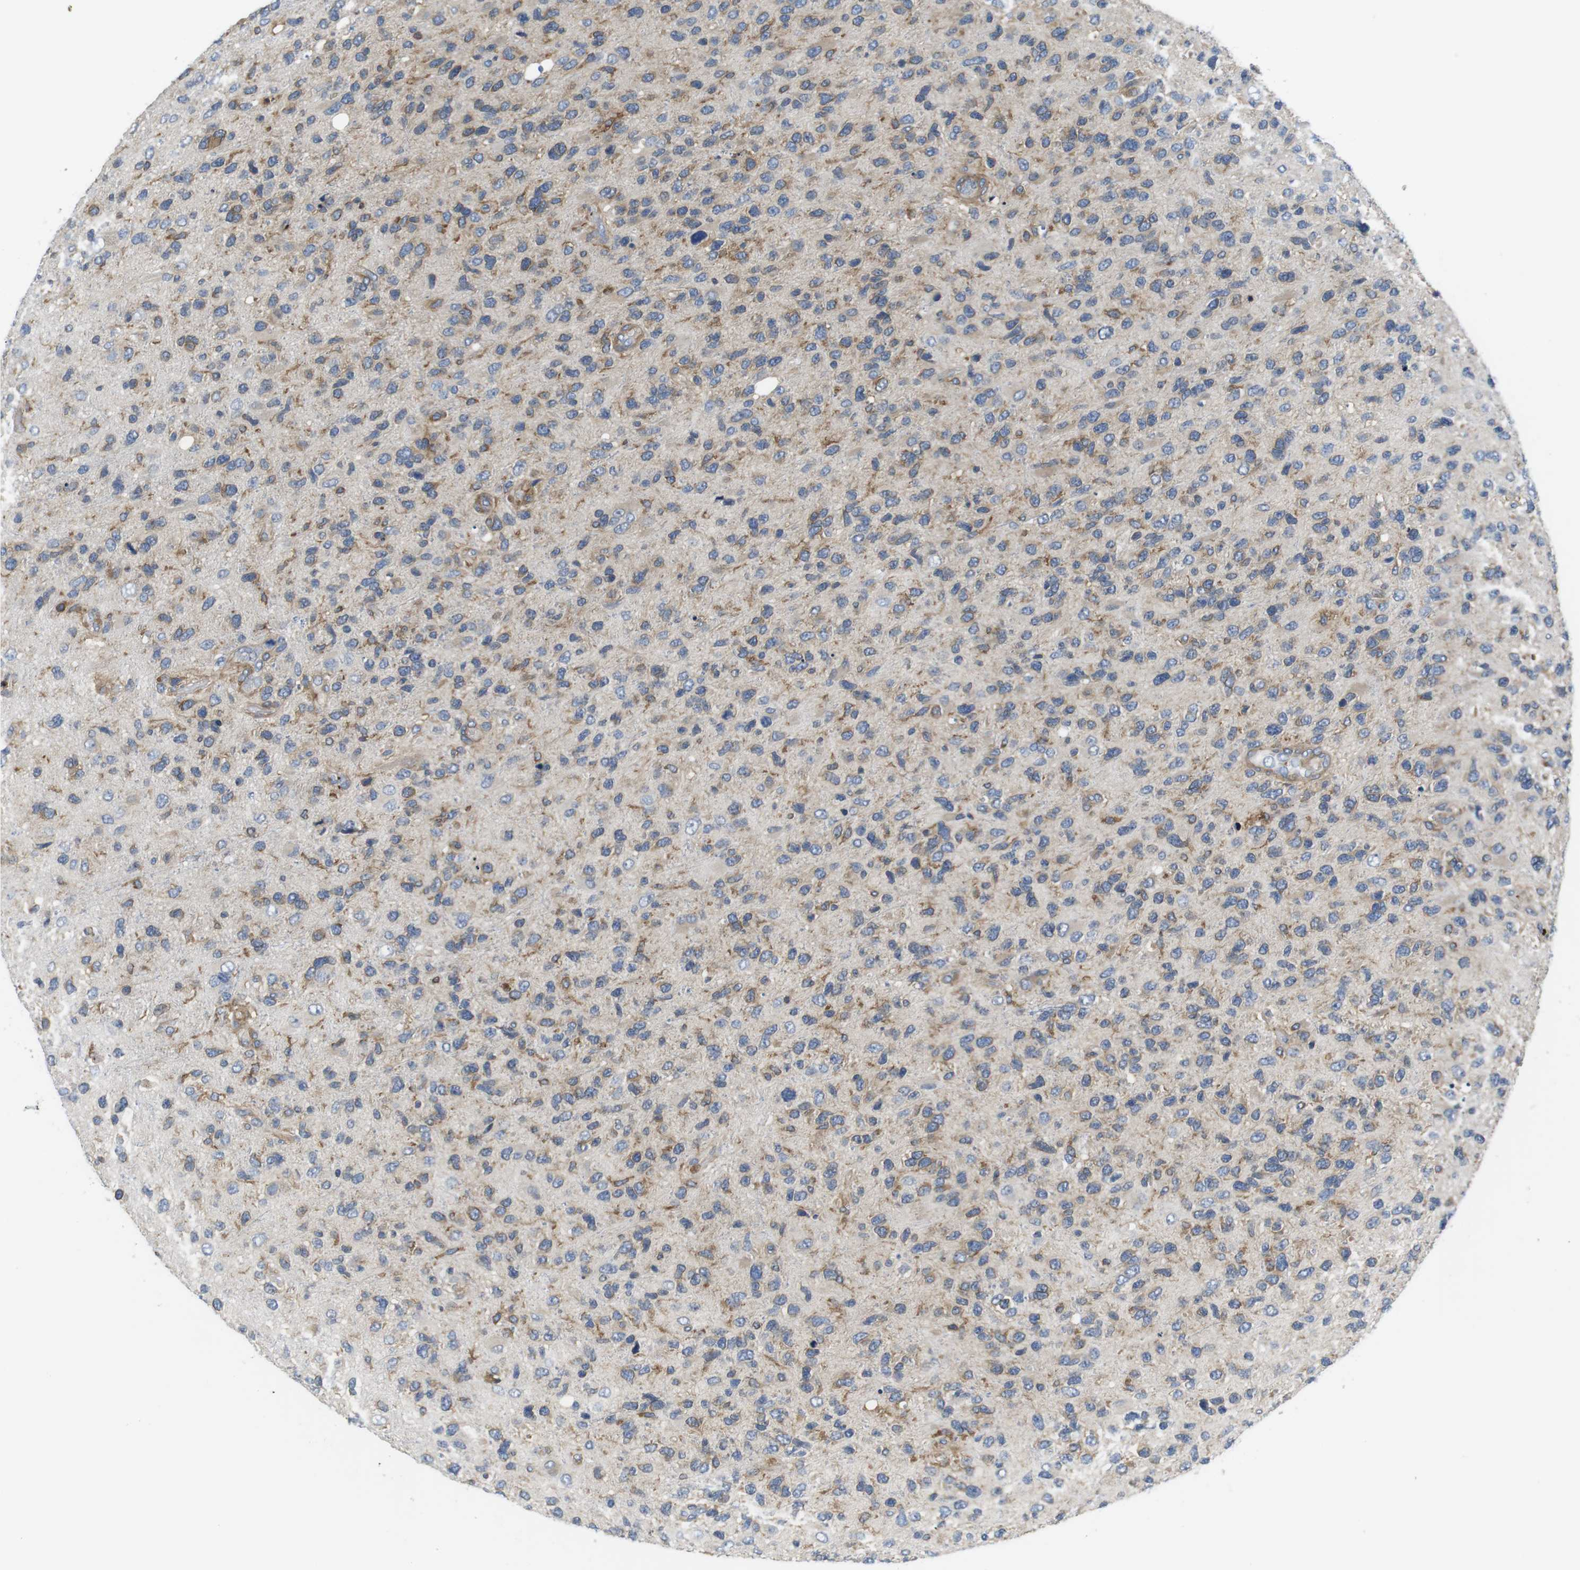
{"staining": {"intensity": "weak", "quantity": ">75%", "location": "cytoplasmic/membranous"}, "tissue": "glioma", "cell_type": "Tumor cells", "image_type": "cancer", "snomed": [{"axis": "morphology", "description": "Glioma, malignant, High grade"}, {"axis": "topography", "description": "Brain"}], "caption": "The micrograph demonstrates immunohistochemical staining of glioma. There is weak cytoplasmic/membranous positivity is identified in approximately >75% of tumor cells. The staining was performed using DAB (3,3'-diaminobenzidine), with brown indicating positive protein expression. Nuclei are stained blue with hematoxylin.", "gene": "HERPUD2", "patient": {"sex": "female", "age": 58}}